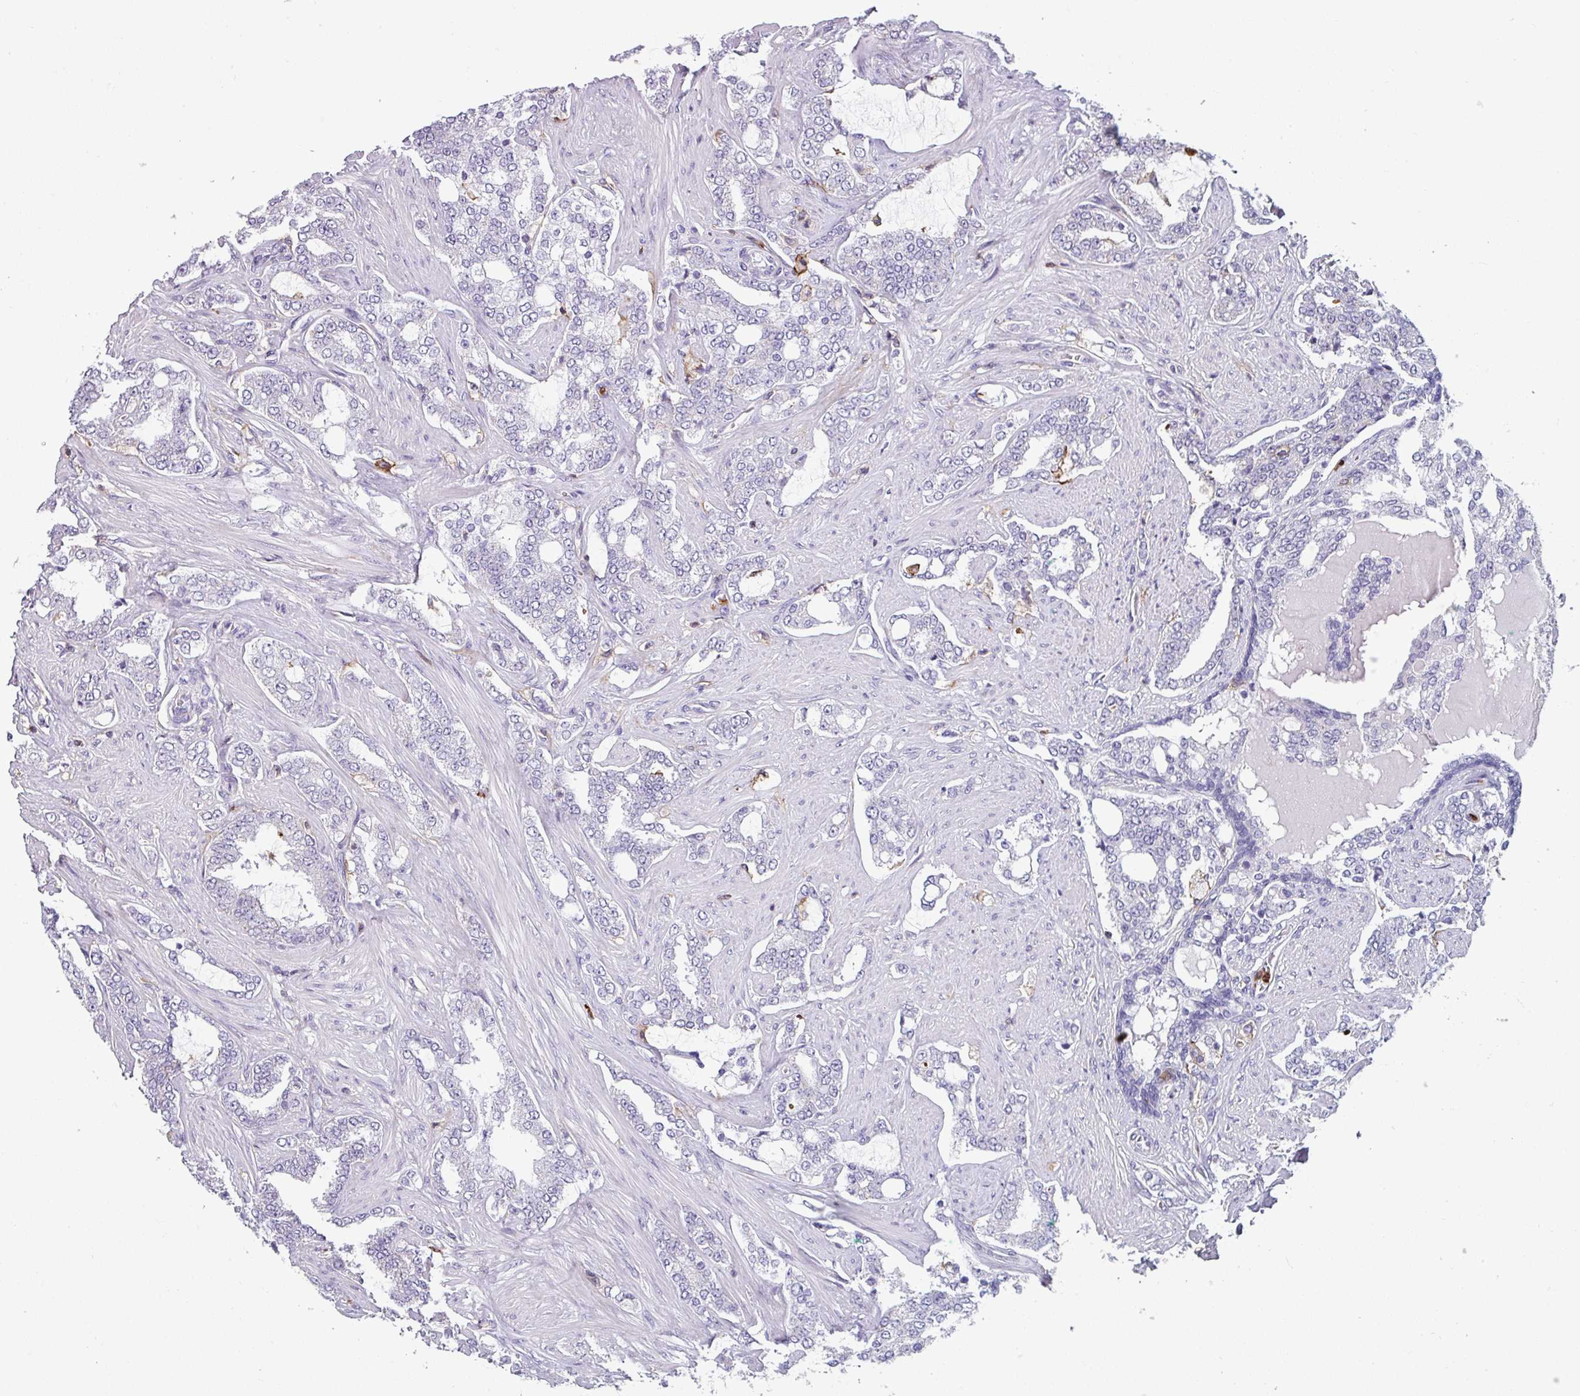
{"staining": {"intensity": "negative", "quantity": "none", "location": "none"}, "tissue": "prostate cancer", "cell_type": "Tumor cells", "image_type": "cancer", "snomed": [{"axis": "morphology", "description": "Adenocarcinoma, High grade"}, {"axis": "topography", "description": "Prostate"}], "caption": "The immunohistochemistry (IHC) histopathology image has no significant expression in tumor cells of prostate cancer (high-grade adenocarcinoma) tissue. (DAB immunohistochemistry visualized using brightfield microscopy, high magnification).", "gene": "EXOSC5", "patient": {"sex": "male", "age": 64}}